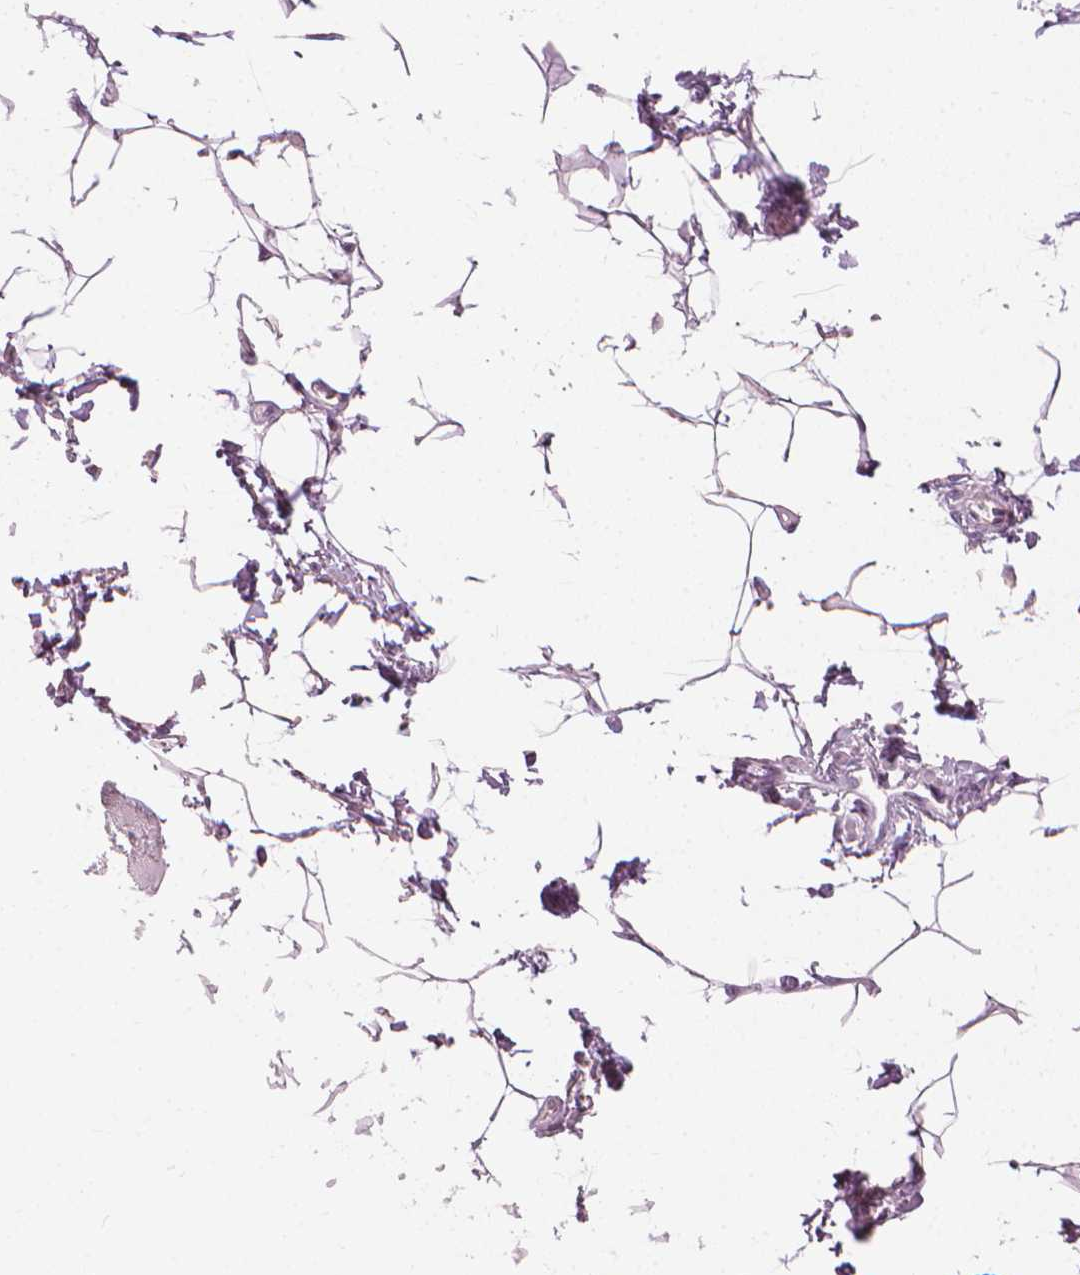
{"staining": {"intensity": "weak", "quantity": "<25%", "location": "cytoplasmic/membranous"}, "tissue": "adipose tissue", "cell_type": "Adipocytes", "image_type": "normal", "snomed": [{"axis": "morphology", "description": "Normal tissue, NOS"}, {"axis": "topography", "description": "Peripheral nerve tissue"}], "caption": "Adipocytes show no significant staining in normal adipose tissue. The staining is performed using DAB brown chromogen with nuclei counter-stained in using hematoxylin.", "gene": "CFAP126", "patient": {"sex": "male", "age": 51}}